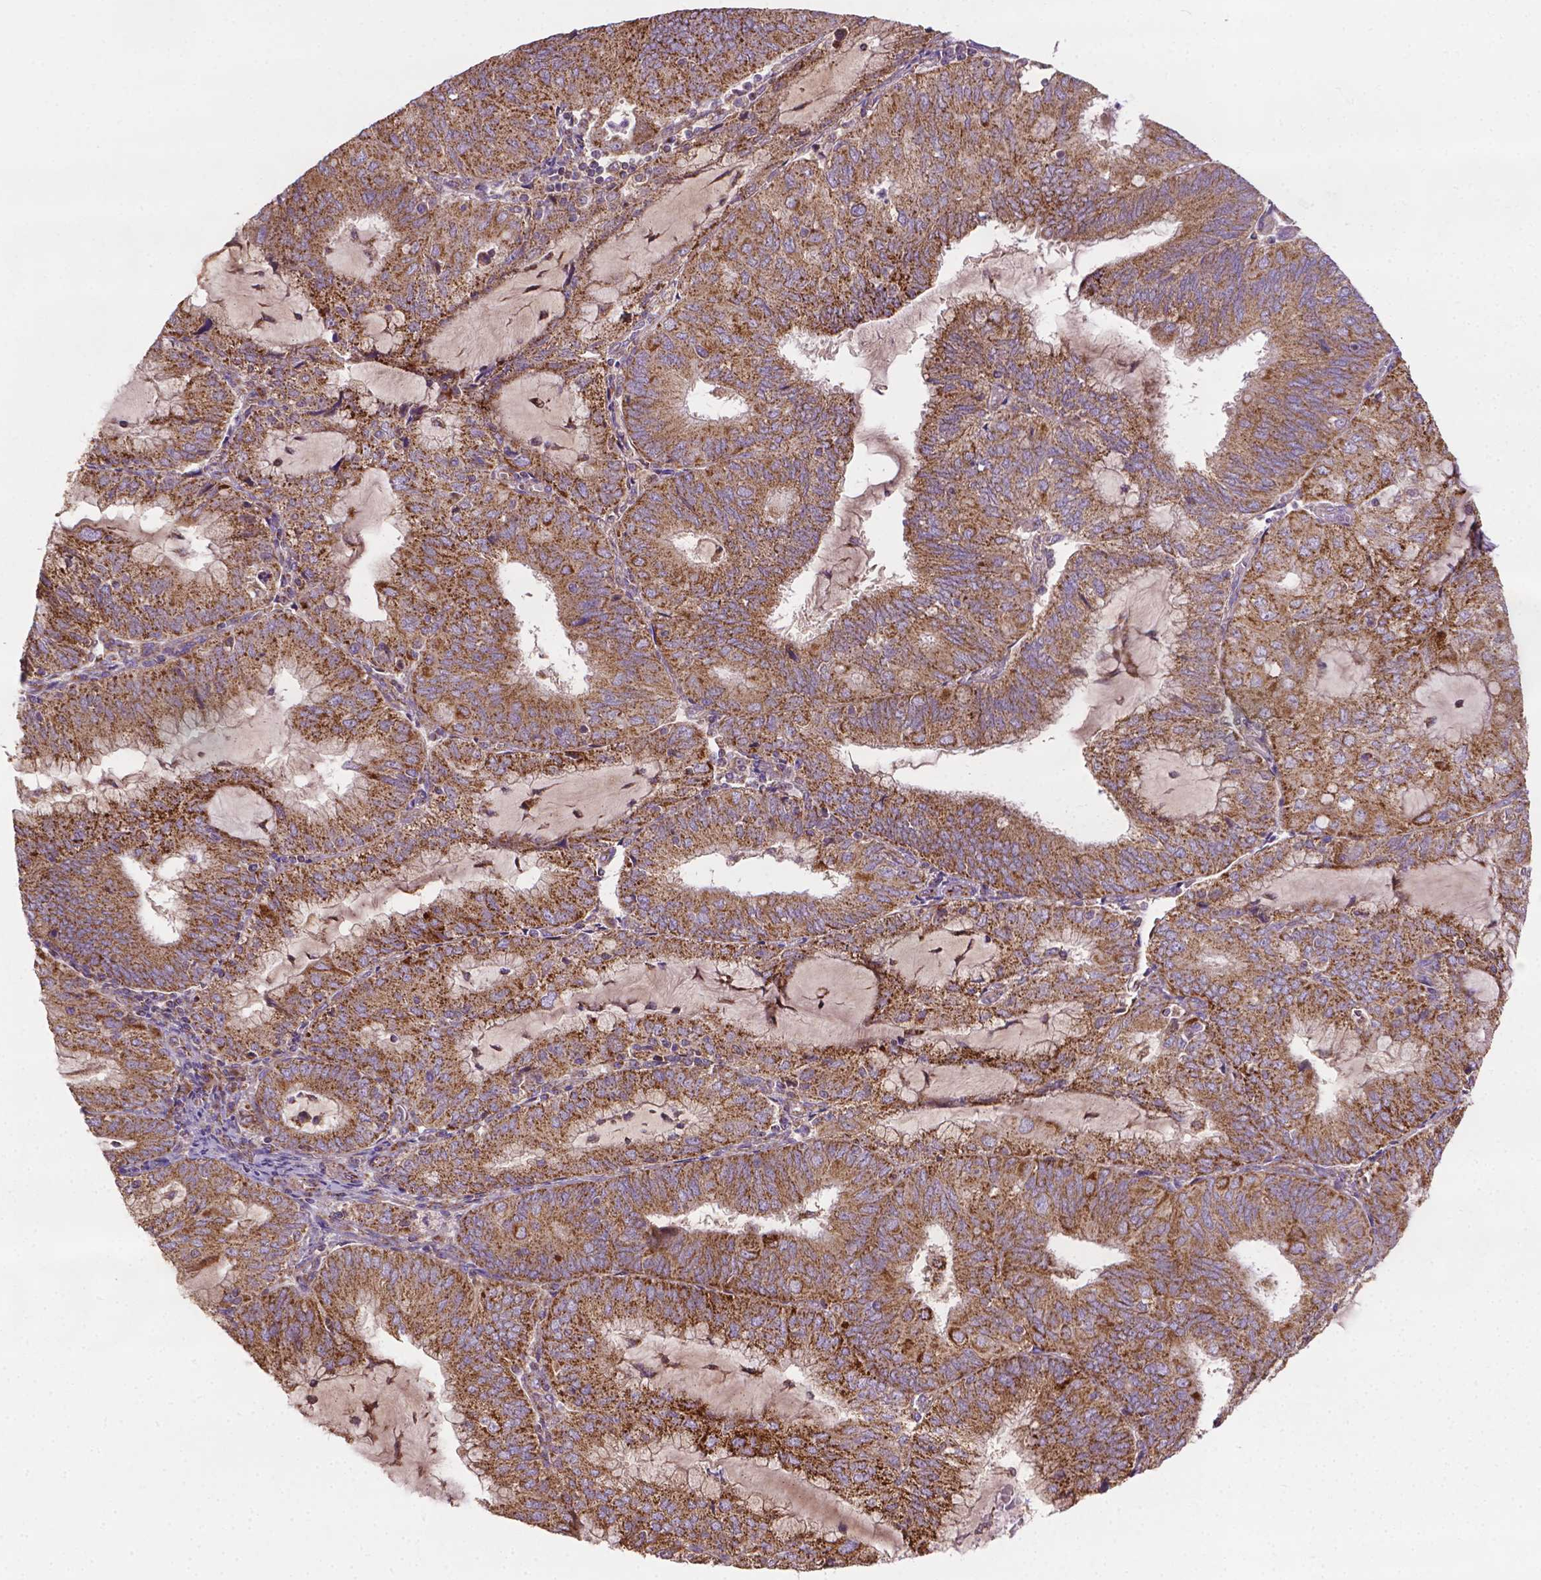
{"staining": {"intensity": "strong", "quantity": ">75%", "location": "cytoplasmic/membranous"}, "tissue": "endometrial cancer", "cell_type": "Tumor cells", "image_type": "cancer", "snomed": [{"axis": "morphology", "description": "Adenocarcinoma, NOS"}, {"axis": "topography", "description": "Endometrium"}], "caption": "Endometrial cancer (adenocarcinoma) was stained to show a protein in brown. There is high levels of strong cytoplasmic/membranous expression in approximately >75% of tumor cells.", "gene": "ILVBL", "patient": {"sex": "female", "age": 81}}